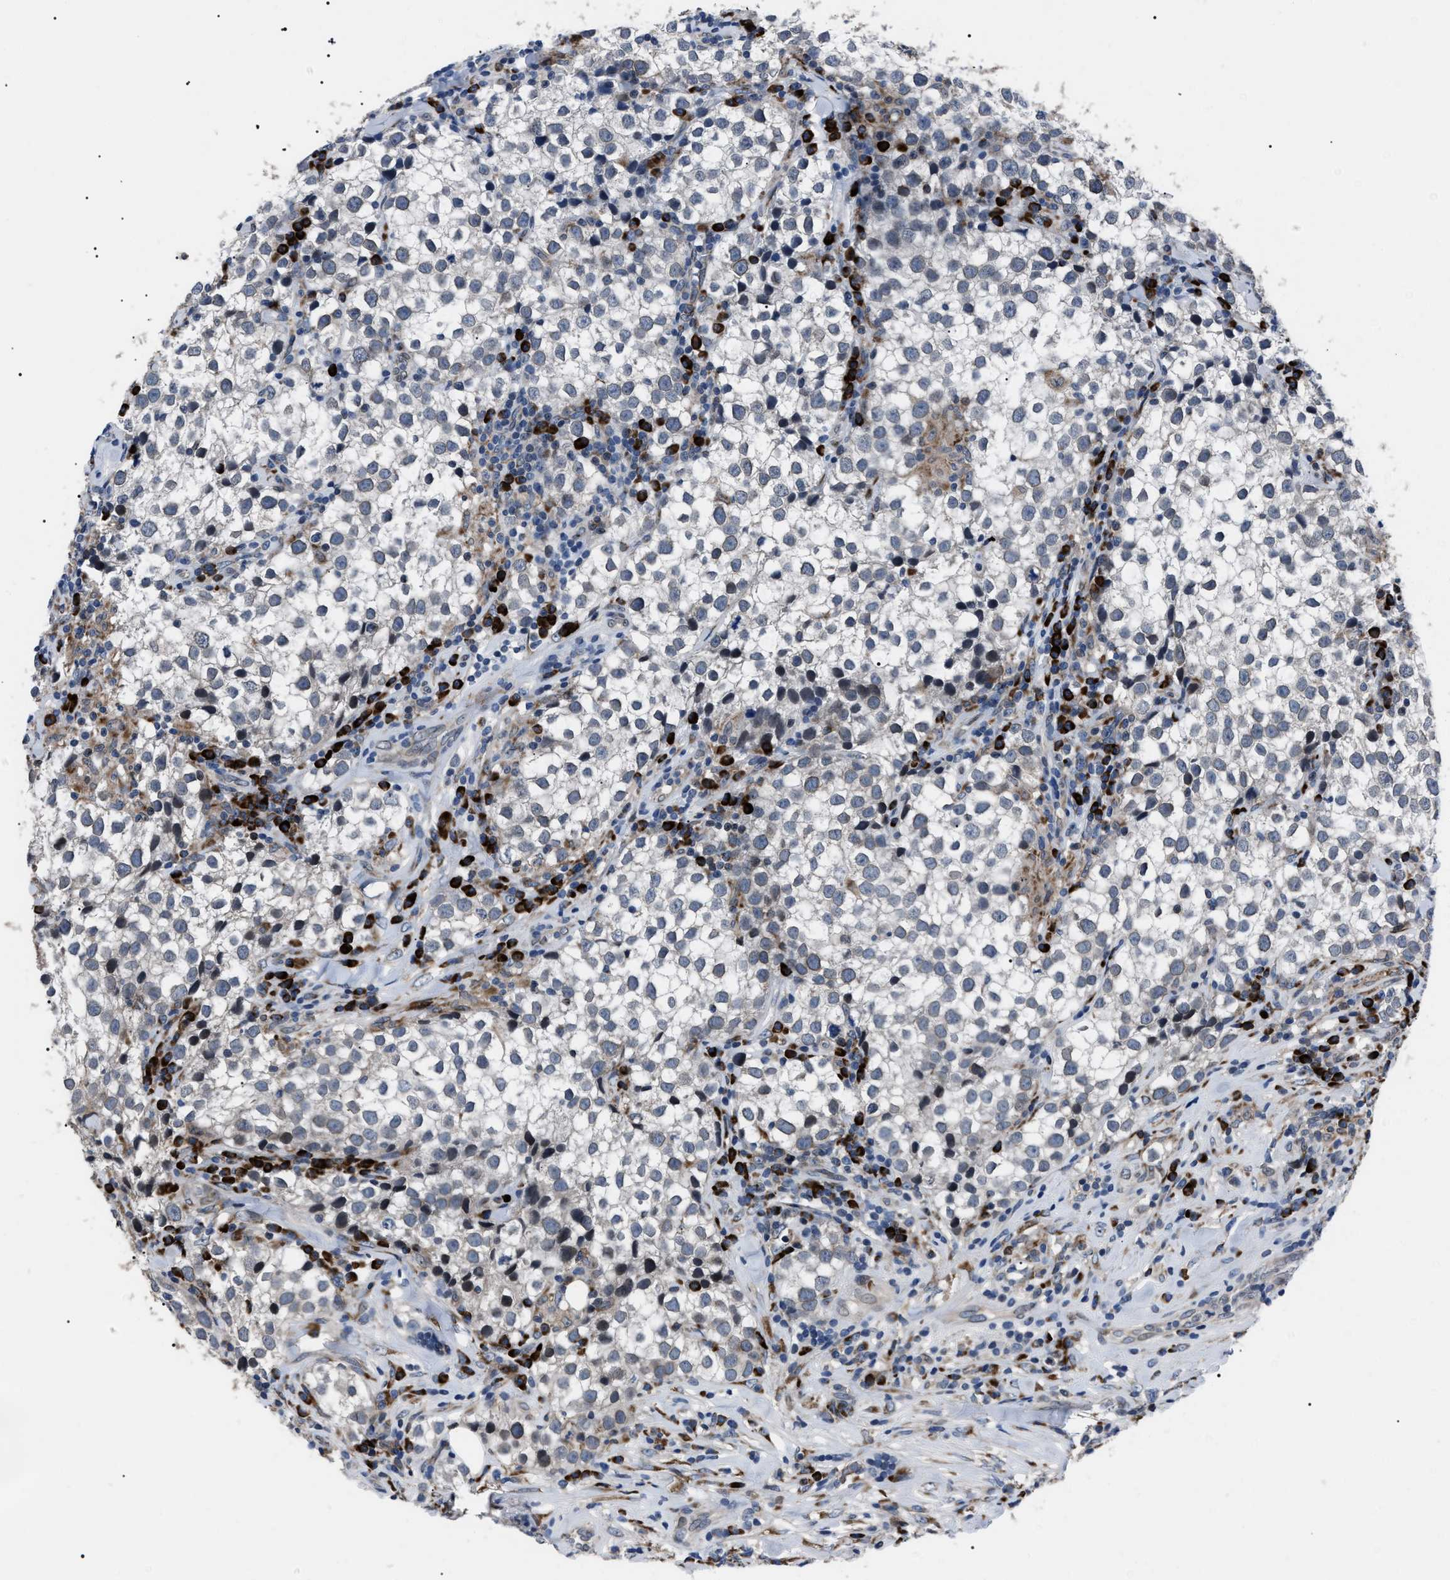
{"staining": {"intensity": "negative", "quantity": "none", "location": "none"}, "tissue": "testis cancer", "cell_type": "Tumor cells", "image_type": "cancer", "snomed": [{"axis": "morphology", "description": "Seminoma, NOS"}, {"axis": "morphology", "description": "Carcinoma, Embryonal, NOS"}, {"axis": "topography", "description": "Testis"}], "caption": "This image is of testis cancer (seminoma) stained with immunohistochemistry to label a protein in brown with the nuclei are counter-stained blue. There is no expression in tumor cells.", "gene": "LRRC14", "patient": {"sex": "male", "age": 36}}